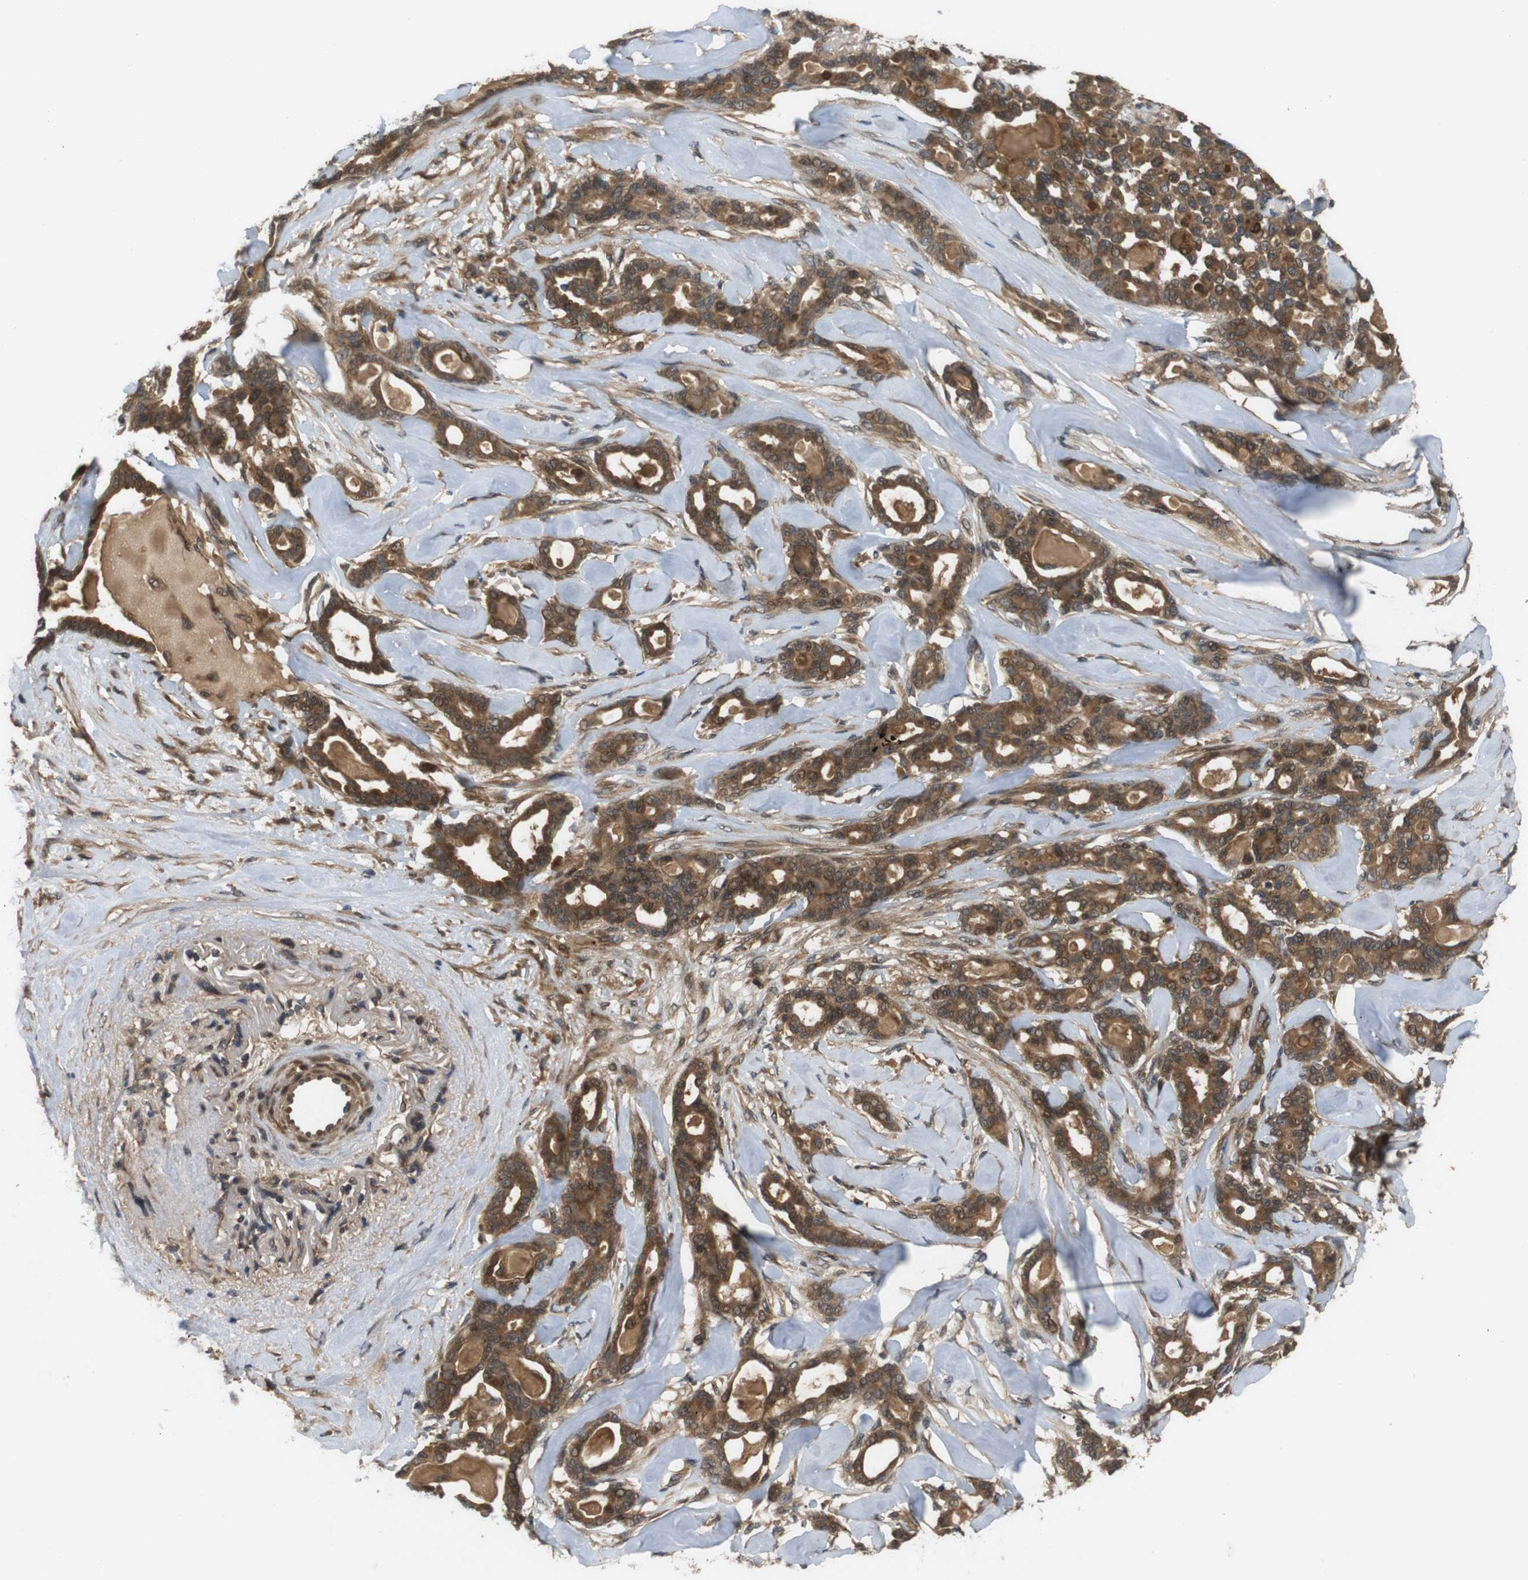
{"staining": {"intensity": "moderate", "quantity": ">75%", "location": "cytoplasmic/membranous"}, "tissue": "pancreatic cancer", "cell_type": "Tumor cells", "image_type": "cancer", "snomed": [{"axis": "morphology", "description": "Adenocarcinoma, NOS"}, {"axis": "topography", "description": "Pancreas"}], "caption": "This is an image of immunohistochemistry staining of pancreatic cancer (adenocarcinoma), which shows moderate expression in the cytoplasmic/membranous of tumor cells.", "gene": "NFKBIE", "patient": {"sex": "male", "age": 63}}